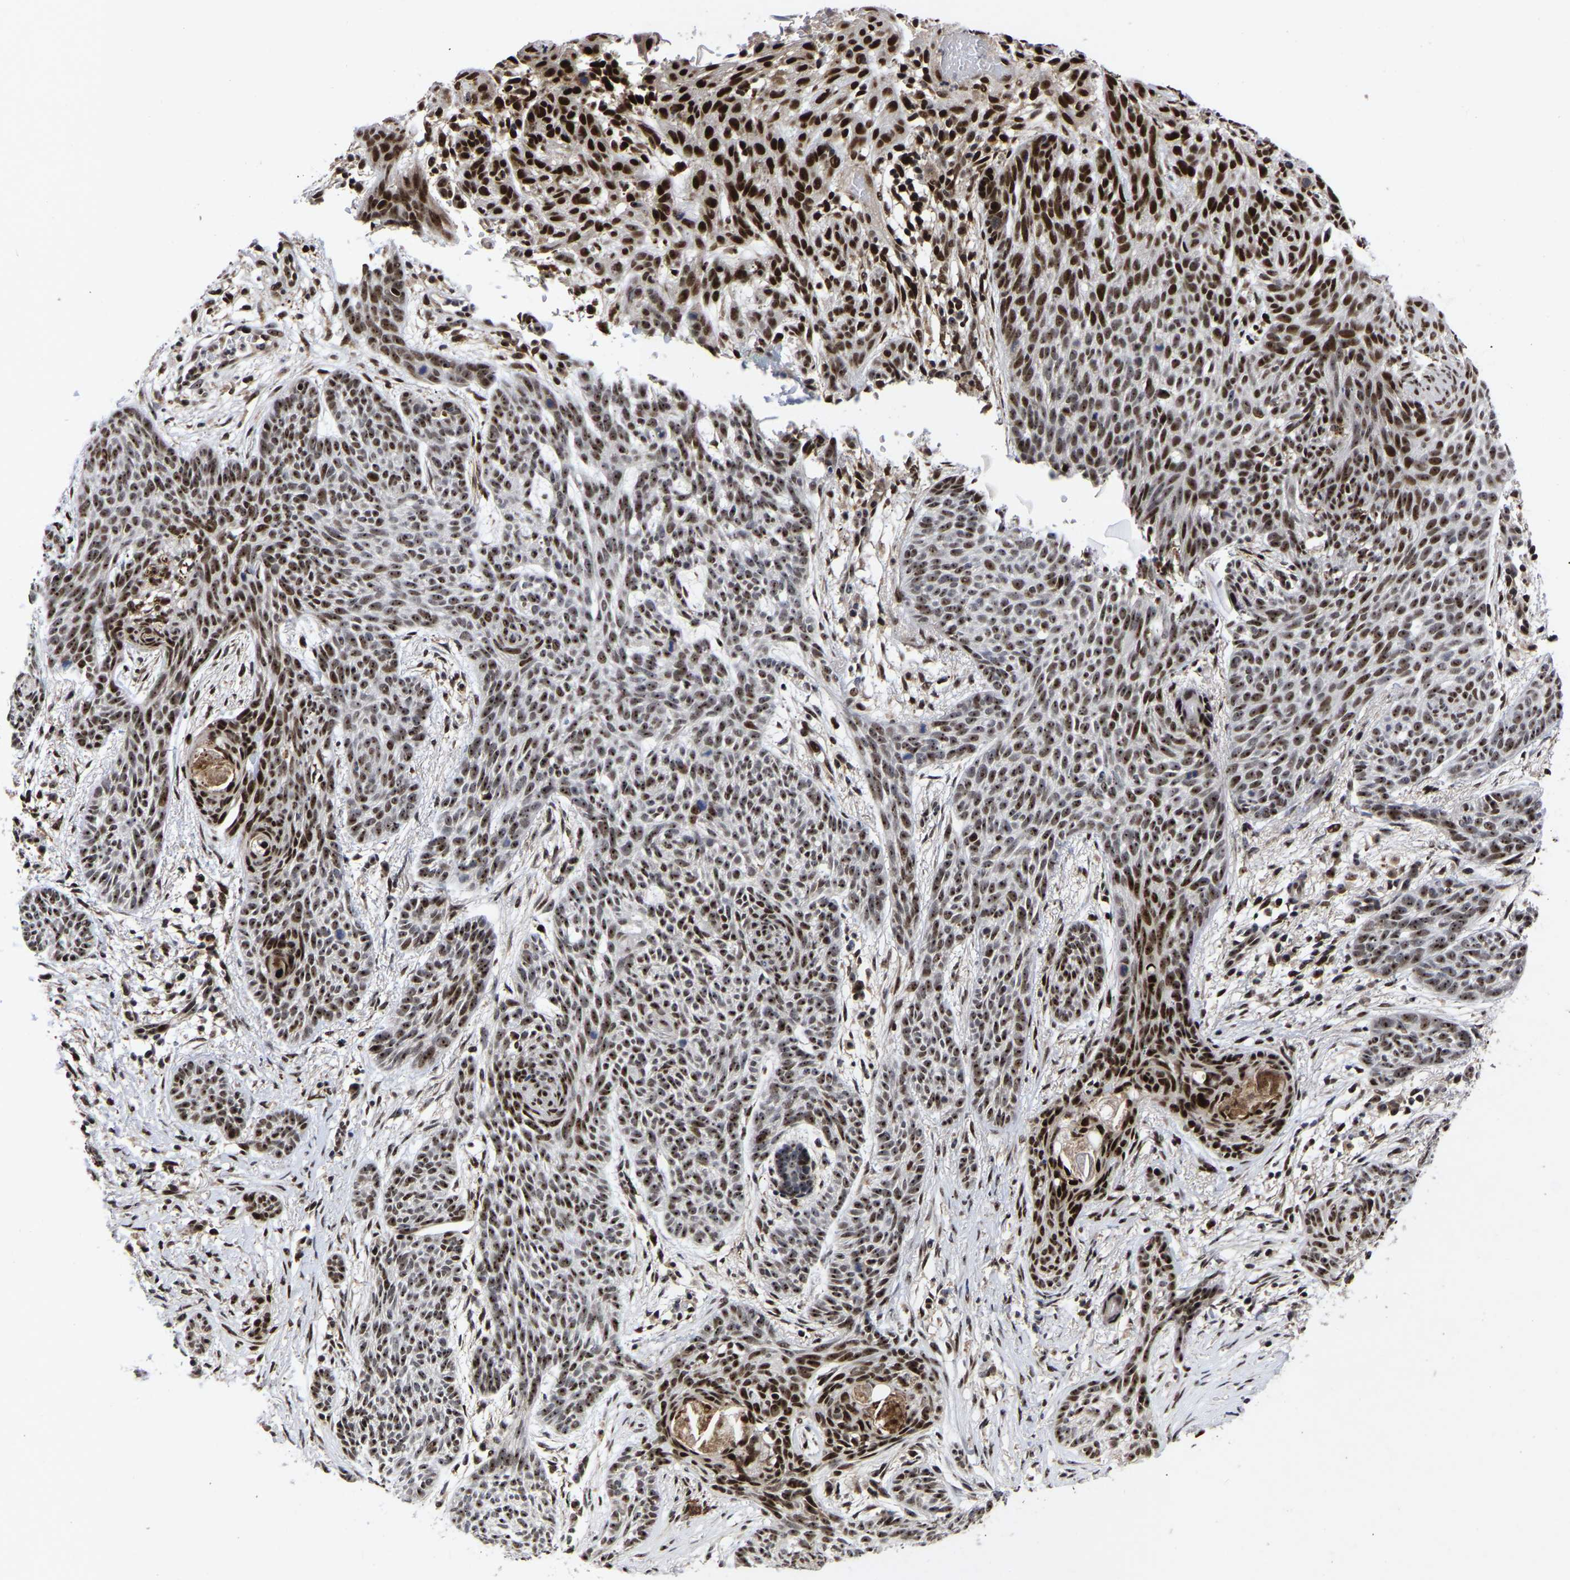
{"staining": {"intensity": "strong", "quantity": ">75%", "location": "nuclear"}, "tissue": "skin cancer", "cell_type": "Tumor cells", "image_type": "cancer", "snomed": [{"axis": "morphology", "description": "Basal cell carcinoma"}, {"axis": "topography", "description": "Skin"}], "caption": "This micrograph demonstrates IHC staining of human skin cancer, with high strong nuclear expression in approximately >75% of tumor cells.", "gene": "JUNB", "patient": {"sex": "female", "age": 59}}